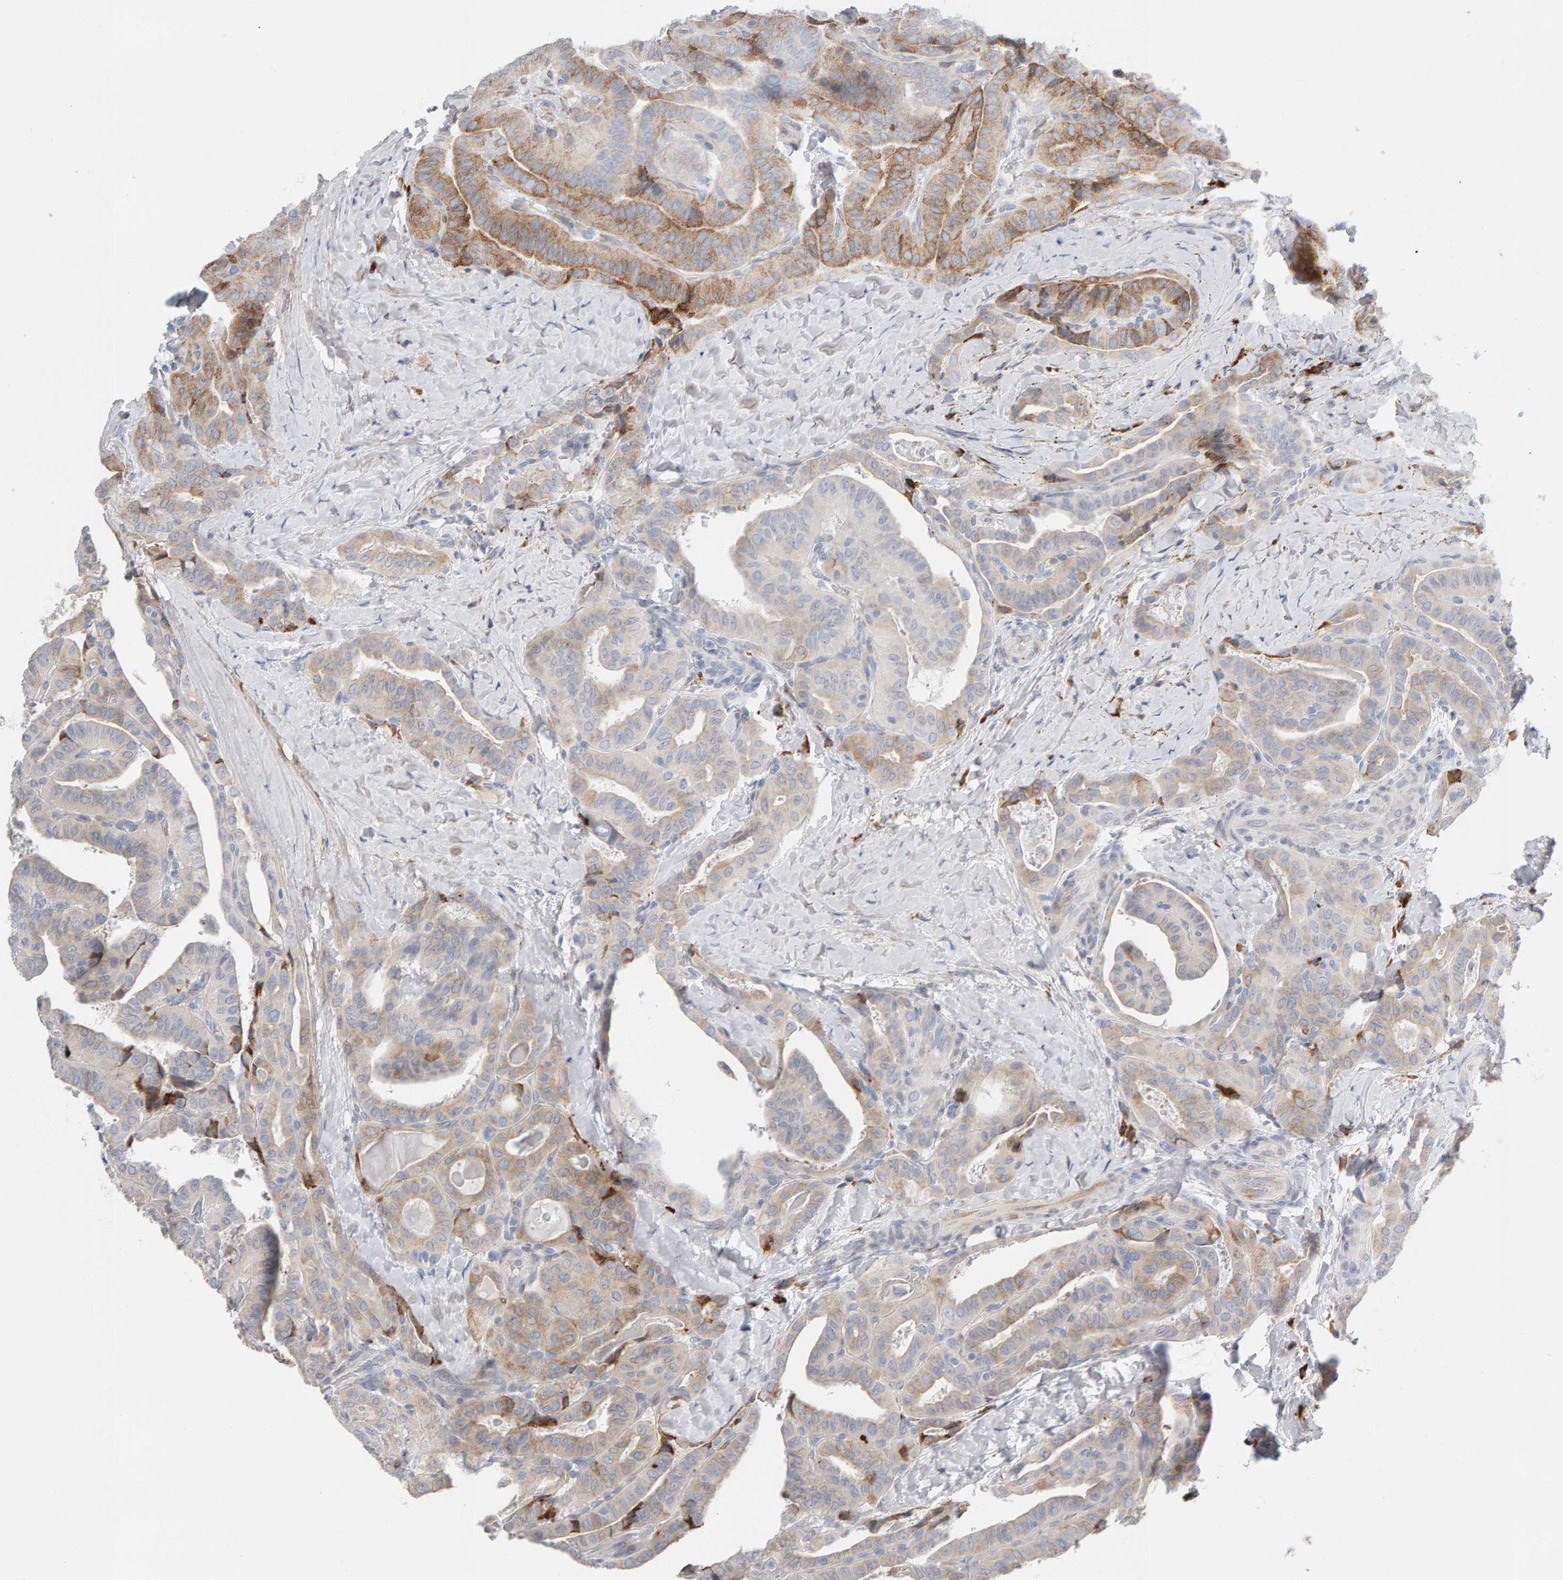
{"staining": {"intensity": "moderate", "quantity": "25%-75%", "location": "cytoplasmic/membranous"}, "tissue": "thyroid cancer", "cell_type": "Tumor cells", "image_type": "cancer", "snomed": [{"axis": "morphology", "description": "Papillary adenocarcinoma, NOS"}, {"axis": "topography", "description": "Thyroid gland"}], "caption": "The immunohistochemical stain labels moderate cytoplasmic/membranous positivity in tumor cells of thyroid cancer (papillary adenocarcinoma) tissue.", "gene": "ENGASE", "patient": {"sex": "male", "age": 77}}